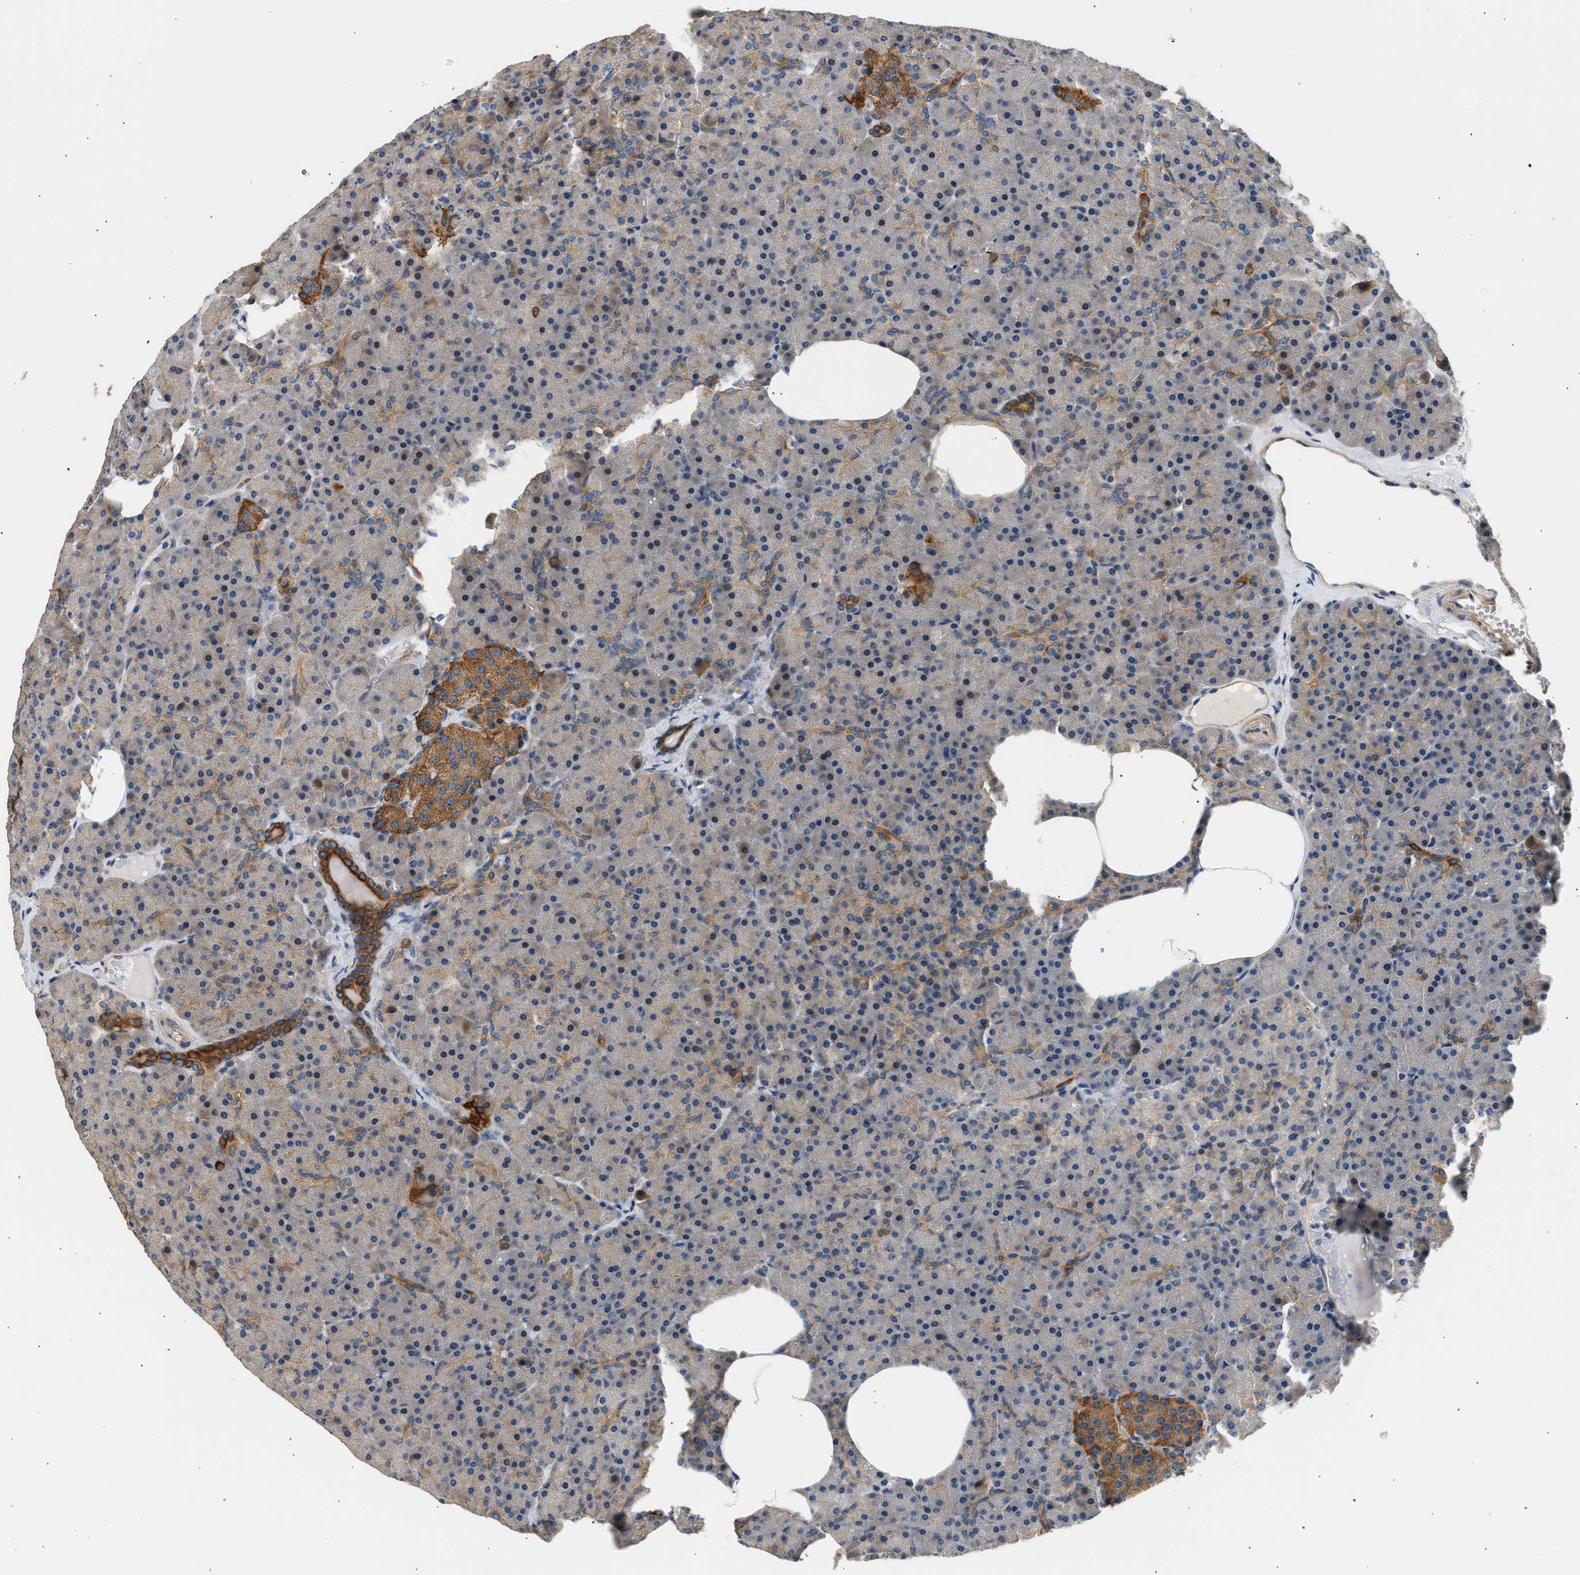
{"staining": {"intensity": "strong", "quantity": "<25%", "location": "cytoplasmic/membranous"}, "tissue": "pancreas", "cell_type": "Exocrine glandular cells", "image_type": "normal", "snomed": [{"axis": "morphology", "description": "Normal tissue, NOS"}, {"axis": "morphology", "description": "Carcinoid, malignant, NOS"}, {"axis": "topography", "description": "Pancreas"}], "caption": "Immunohistochemical staining of unremarkable human pancreas demonstrates <25% levels of strong cytoplasmic/membranous protein staining in approximately <25% of exocrine glandular cells.", "gene": "WDR31", "patient": {"sex": "female", "age": 35}}